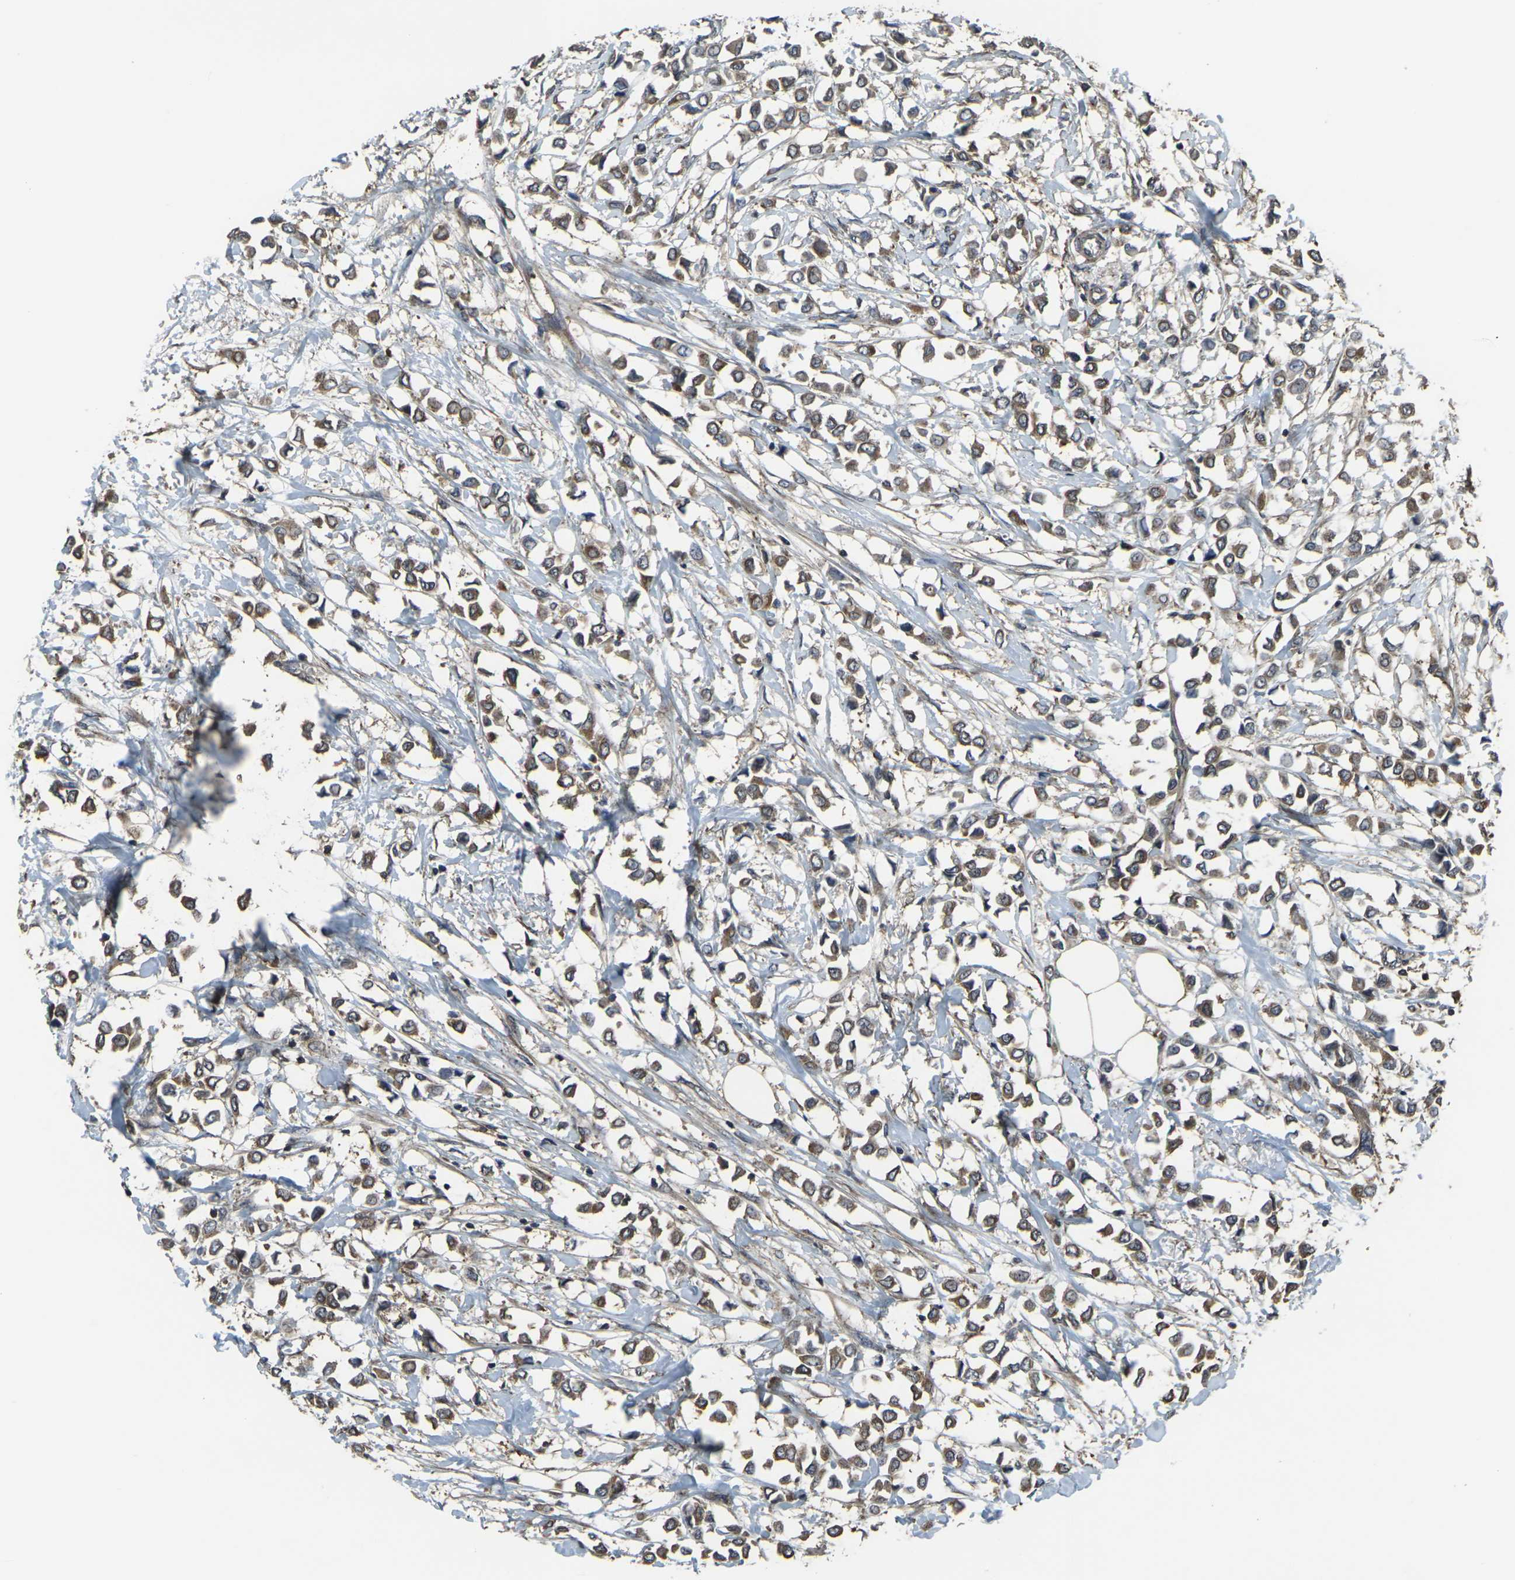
{"staining": {"intensity": "moderate", "quantity": ">75%", "location": "cytoplasmic/membranous"}, "tissue": "breast cancer", "cell_type": "Tumor cells", "image_type": "cancer", "snomed": [{"axis": "morphology", "description": "Lobular carcinoma"}, {"axis": "topography", "description": "Breast"}], "caption": "Breast cancer (lobular carcinoma) stained with IHC shows moderate cytoplasmic/membranous positivity in about >75% of tumor cells.", "gene": "PRKACB", "patient": {"sex": "female", "age": 51}}